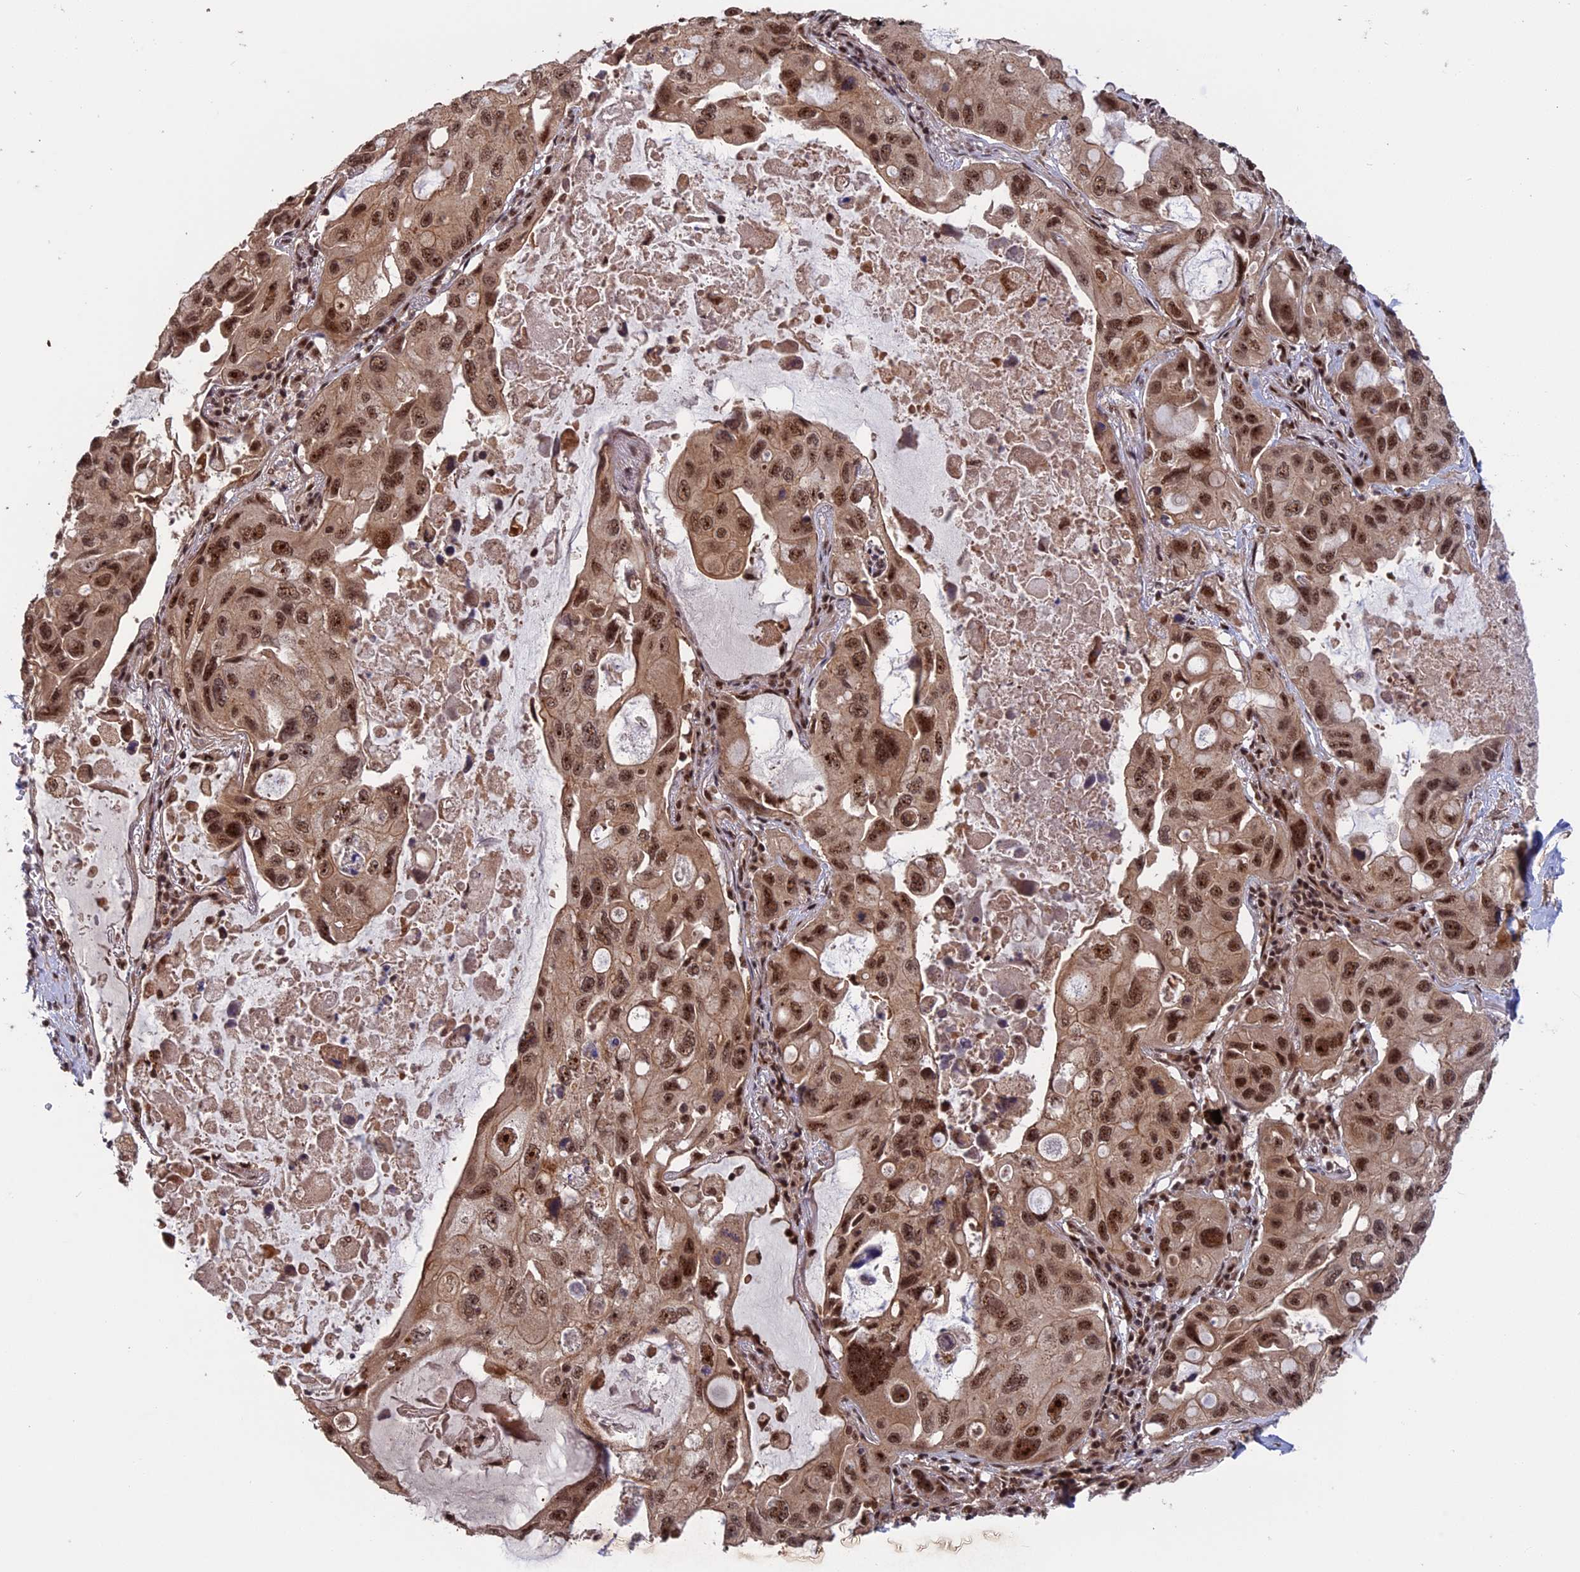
{"staining": {"intensity": "moderate", "quantity": ">75%", "location": "nuclear"}, "tissue": "lung cancer", "cell_type": "Tumor cells", "image_type": "cancer", "snomed": [{"axis": "morphology", "description": "Squamous cell carcinoma, NOS"}, {"axis": "topography", "description": "Lung"}], "caption": "High-magnification brightfield microscopy of lung cancer stained with DAB (brown) and counterstained with hematoxylin (blue). tumor cells exhibit moderate nuclear staining is seen in about>75% of cells.", "gene": "CACTIN", "patient": {"sex": "female", "age": 73}}